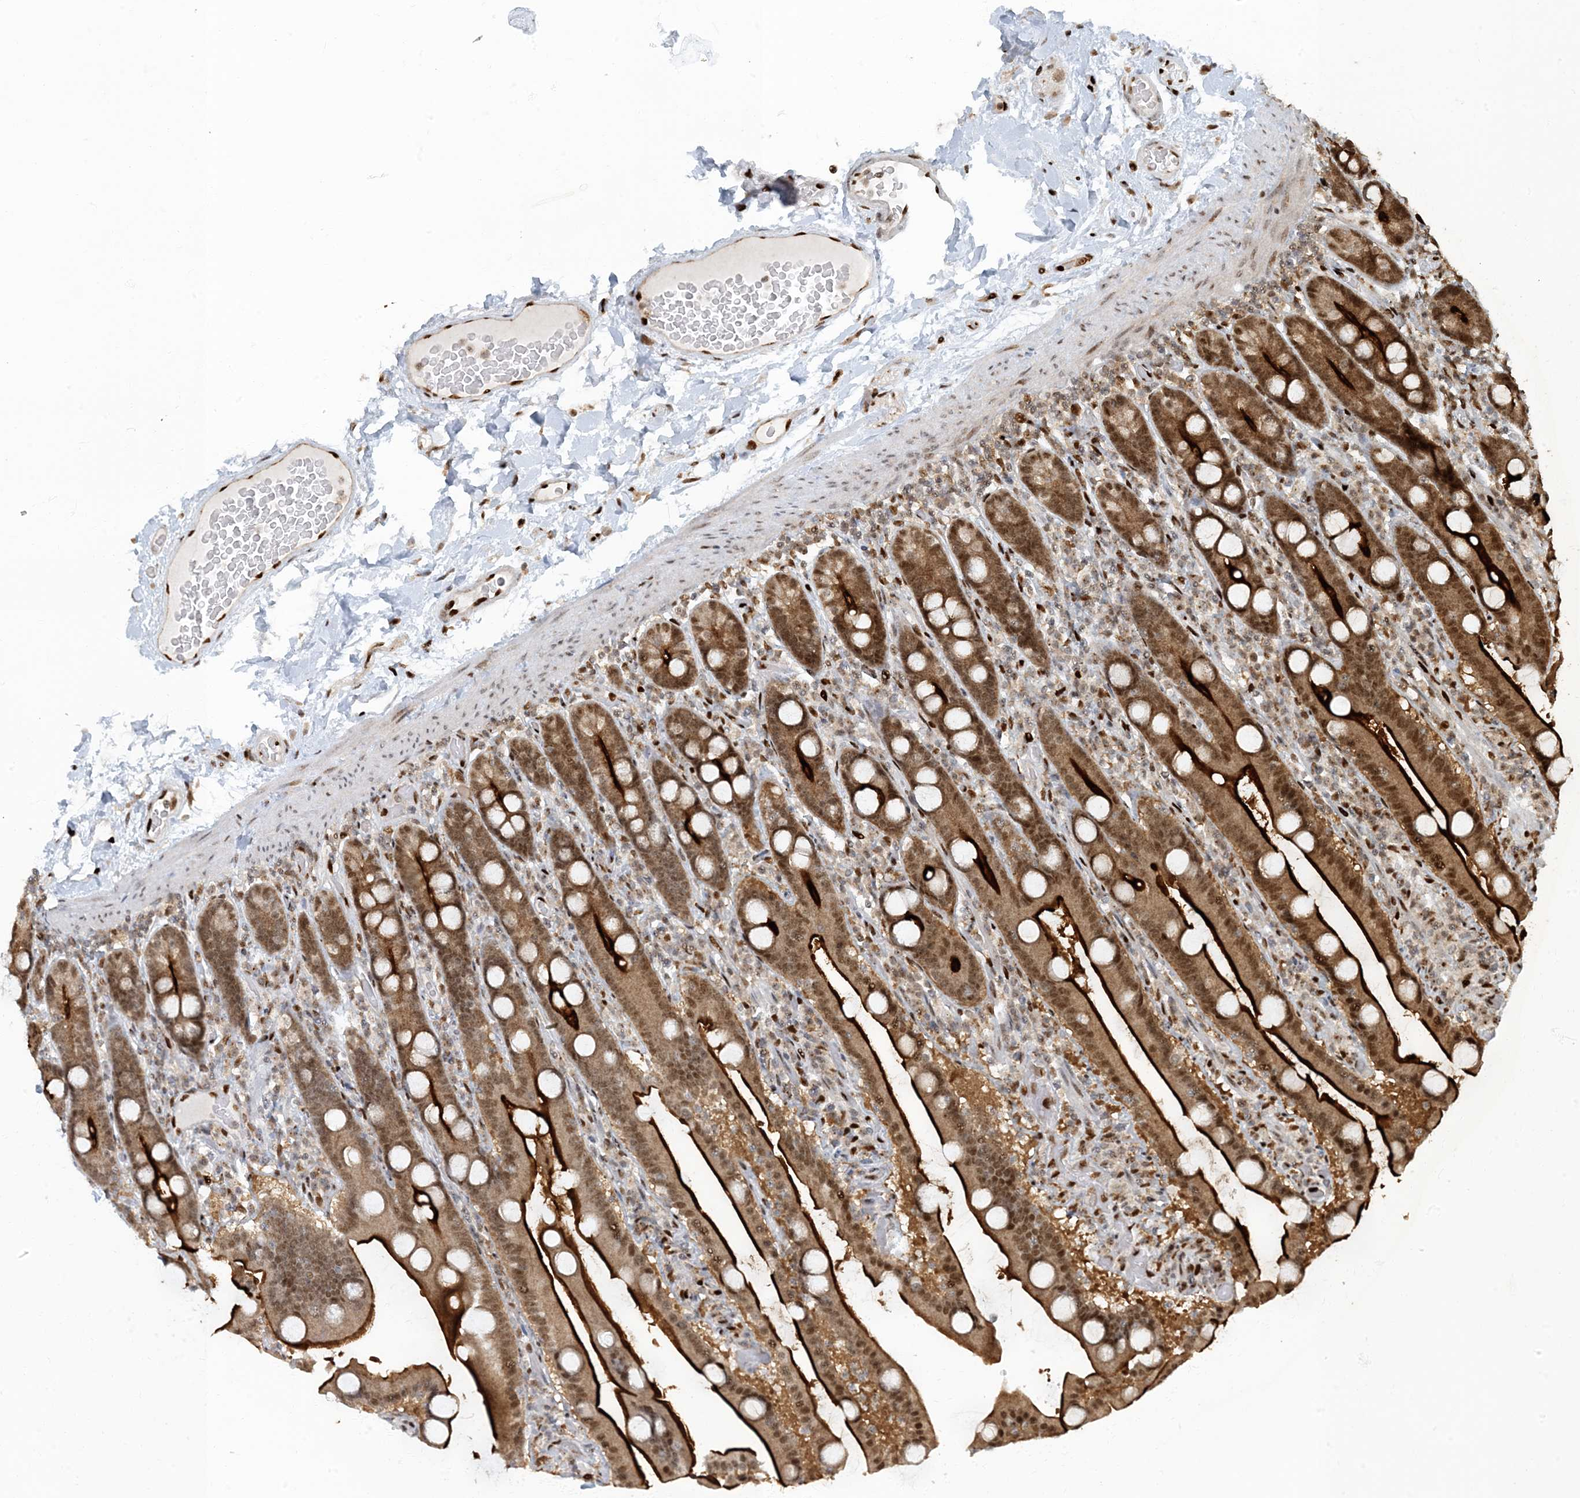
{"staining": {"intensity": "strong", "quantity": ">75%", "location": "cytoplasmic/membranous,nuclear"}, "tissue": "duodenum", "cell_type": "Glandular cells", "image_type": "normal", "snomed": [{"axis": "morphology", "description": "Normal tissue, NOS"}, {"axis": "topography", "description": "Duodenum"}], "caption": "Immunohistochemical staining of benign duodenum reveals high levels of strong cytoplasmic/membranous,nuclear expression in about >75% of glandular cells.", "gene": "MBD1", "patient": {"sex": "male", "age": 55}}